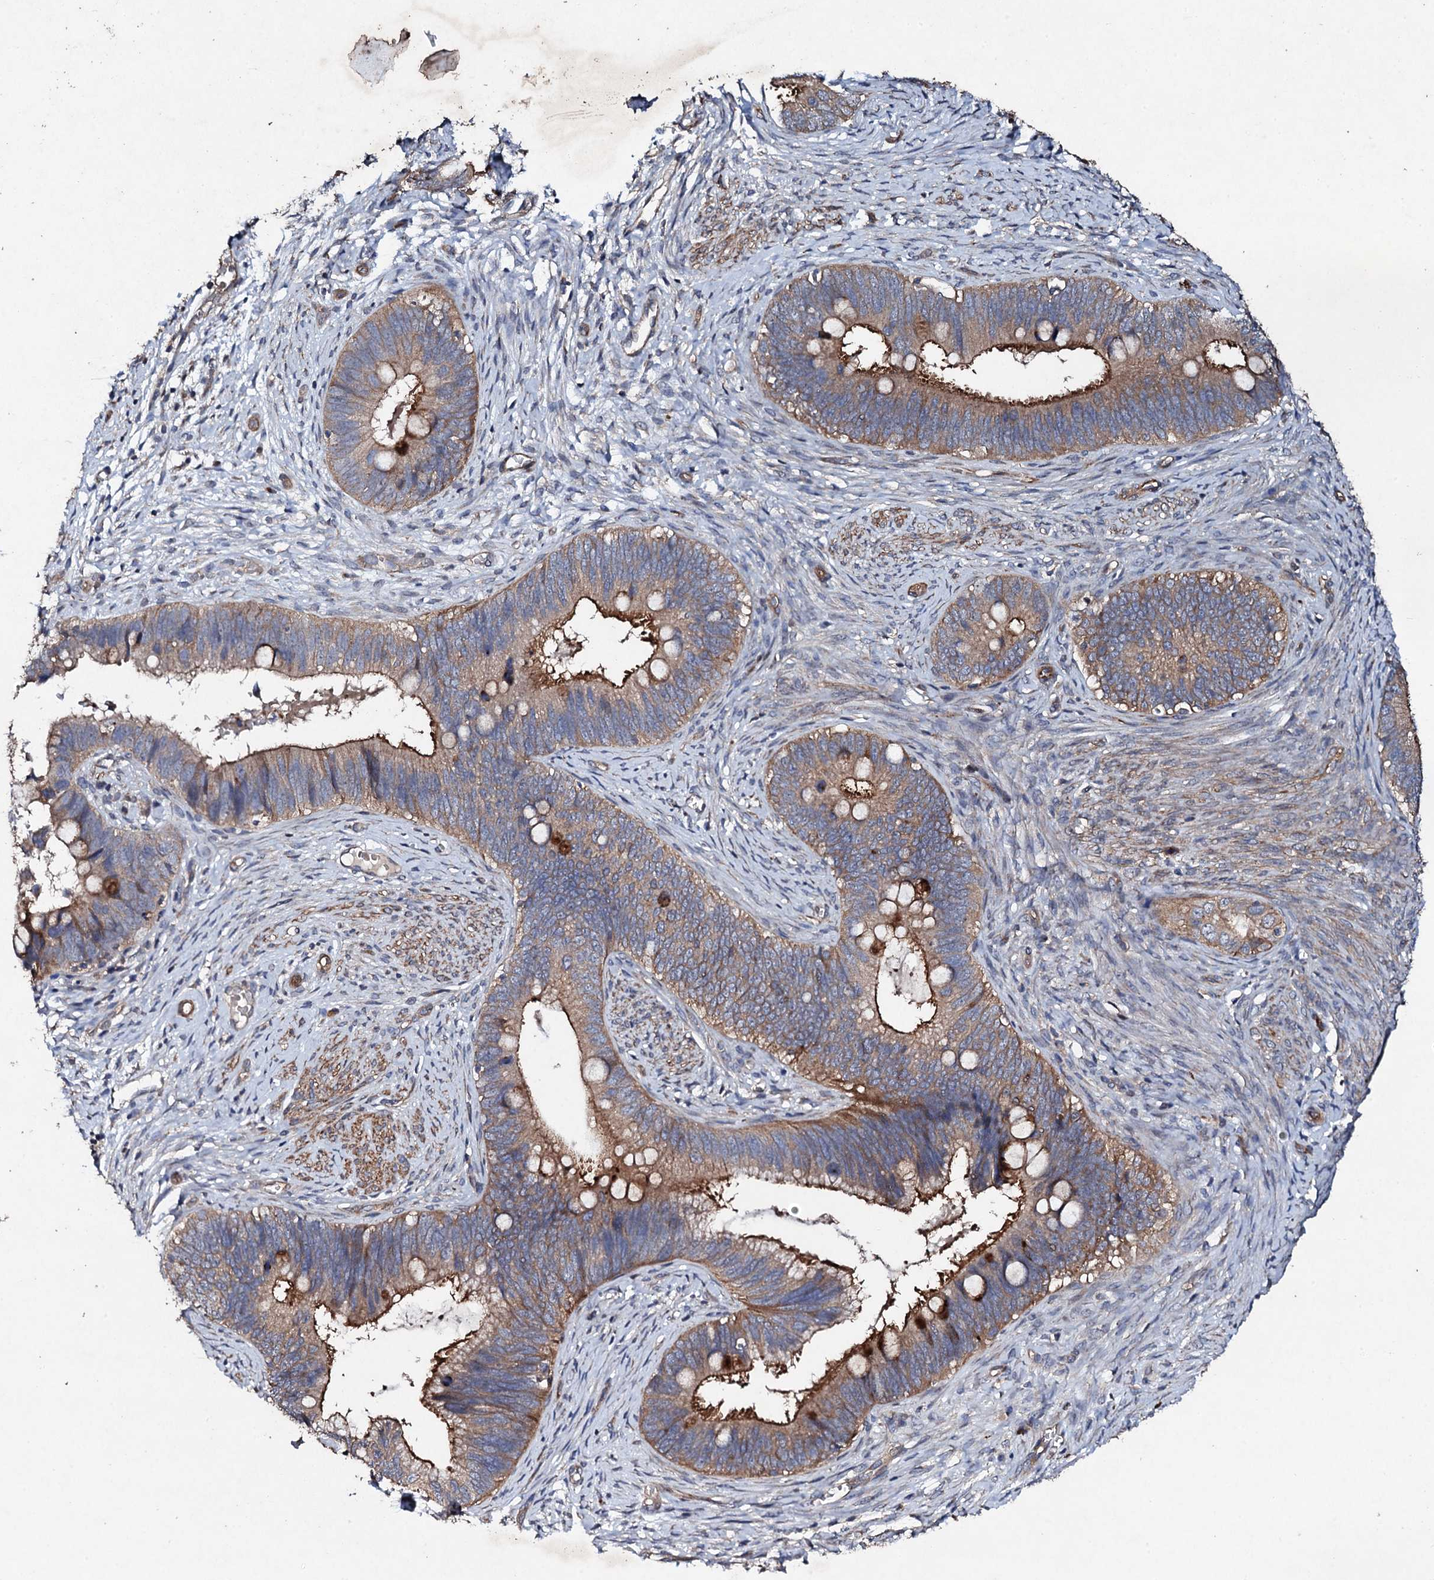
{"staining": {"intensity": "moderate", "quantity": ">75%", "location": "cytoplasmic/membranous"}, "tissue": "cervical cancer", "cell_type": "Tumor cells", "image_type": "cancer", "snomed": [{"axis": "morphology", "description": "Adenocarcinoma, NOS"}, {"axis": "topography", "description": "Cervix"}], "caption": "A photomicrograph of human cervical cancer (adenocarcinoma) stained for a protein displays moderate cytoplasmic/membranous brown staining in tumor cells.", "gene": "MOCOS", "patient": {"sex": "female", "age": 42}}